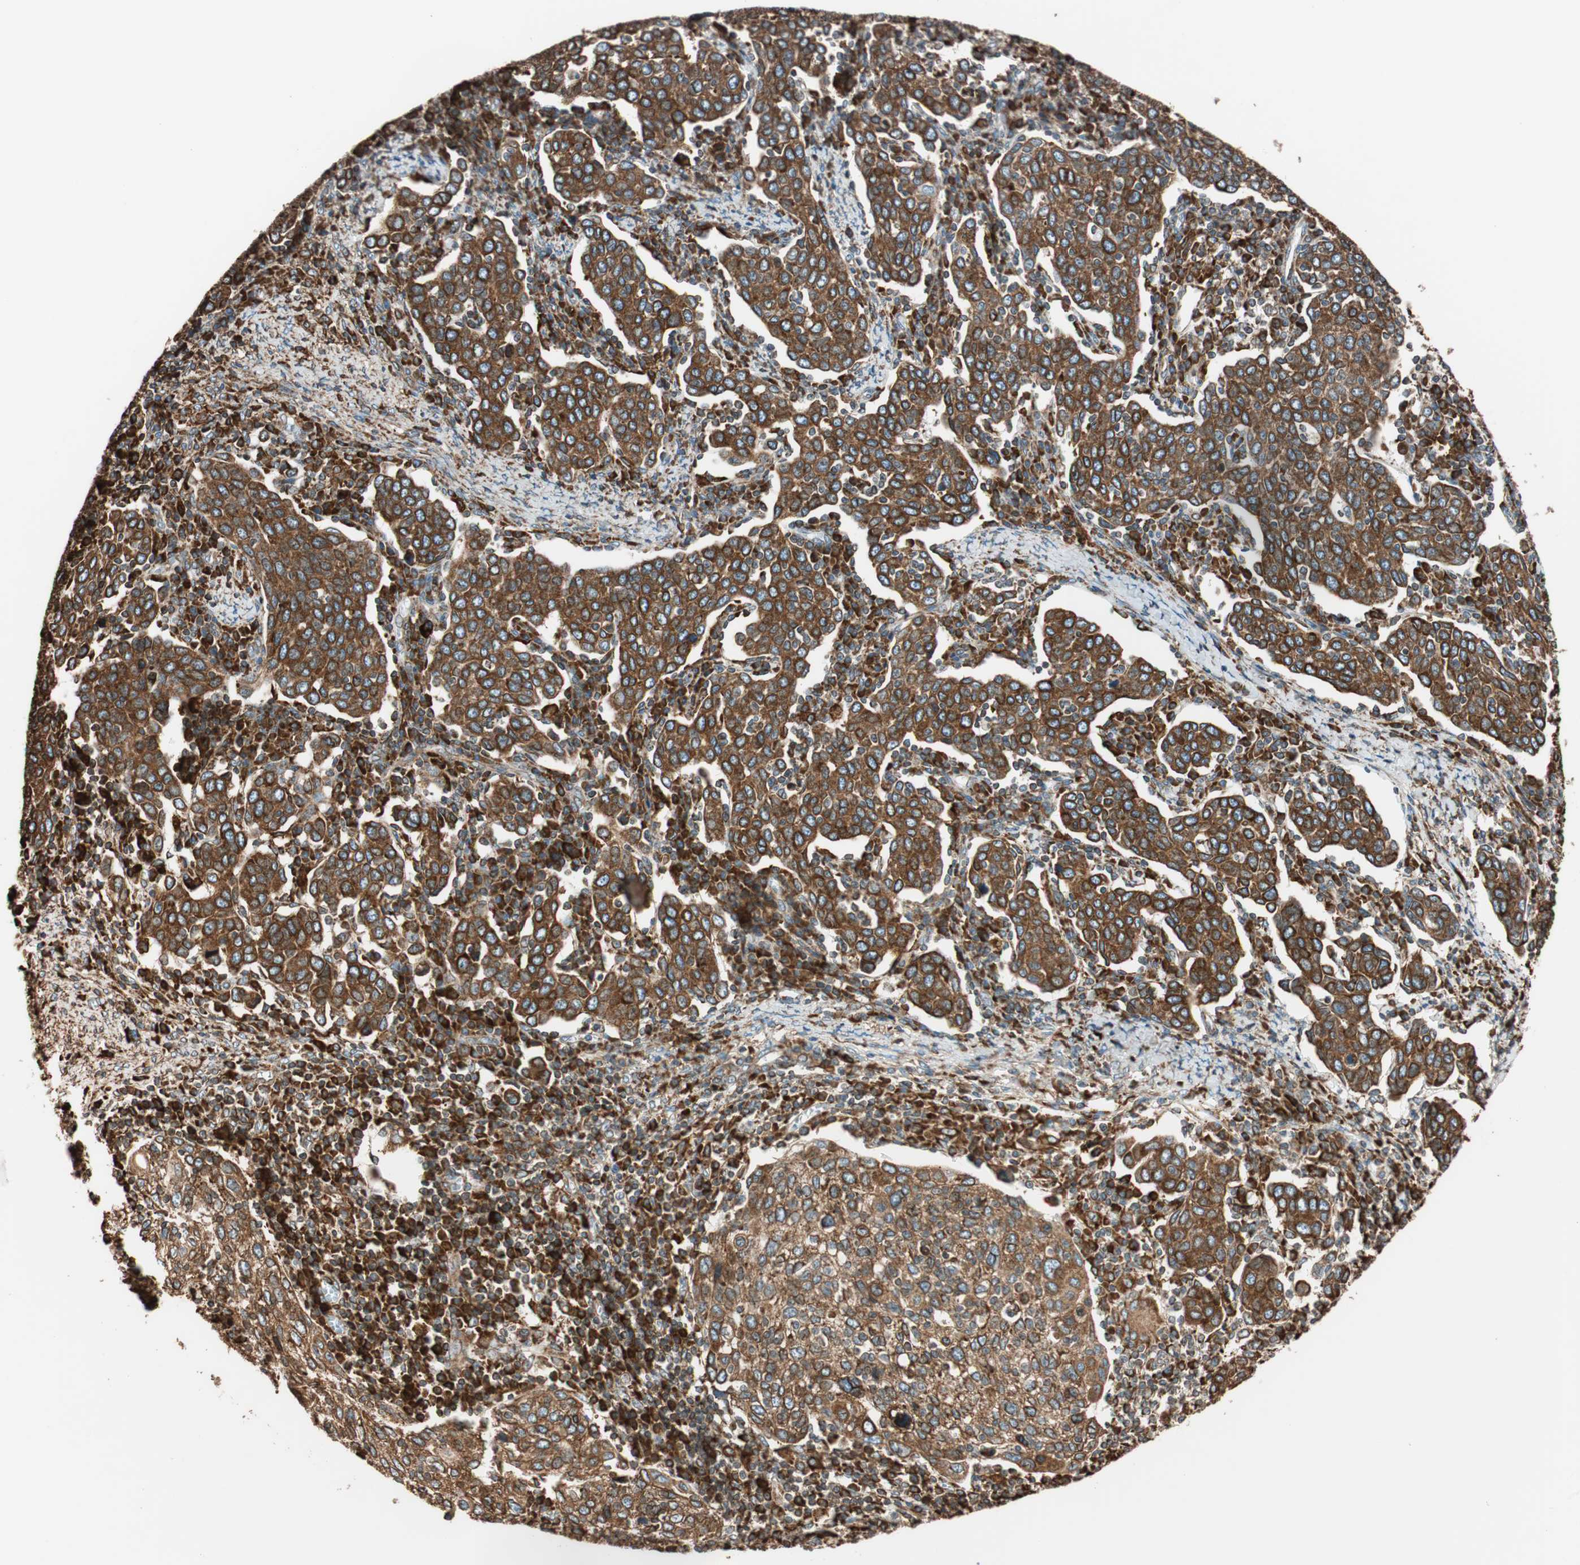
{"staining": {"intensity": "strong", "quantity": ">75%", "location": "cytoplasmic/membranous"}, "tissue": "cervical cancer", "cell_type": "Tumor cells", "image_type": "cancer", "snomed": [{"axis": "morphology", "description": "Squamous cell carcinoma, NOS"}, {"axis": "topography", "description": "Cervix"}], "caption": "Immunohistochemical staining of squamous cell carcinoma (cervical) reveals strong cytoplasmic/membranous protein positivity in approximately >75% of tumor cells.", "gene": "PRKCSH", "patient": {"sex": "female", "age": 40}}